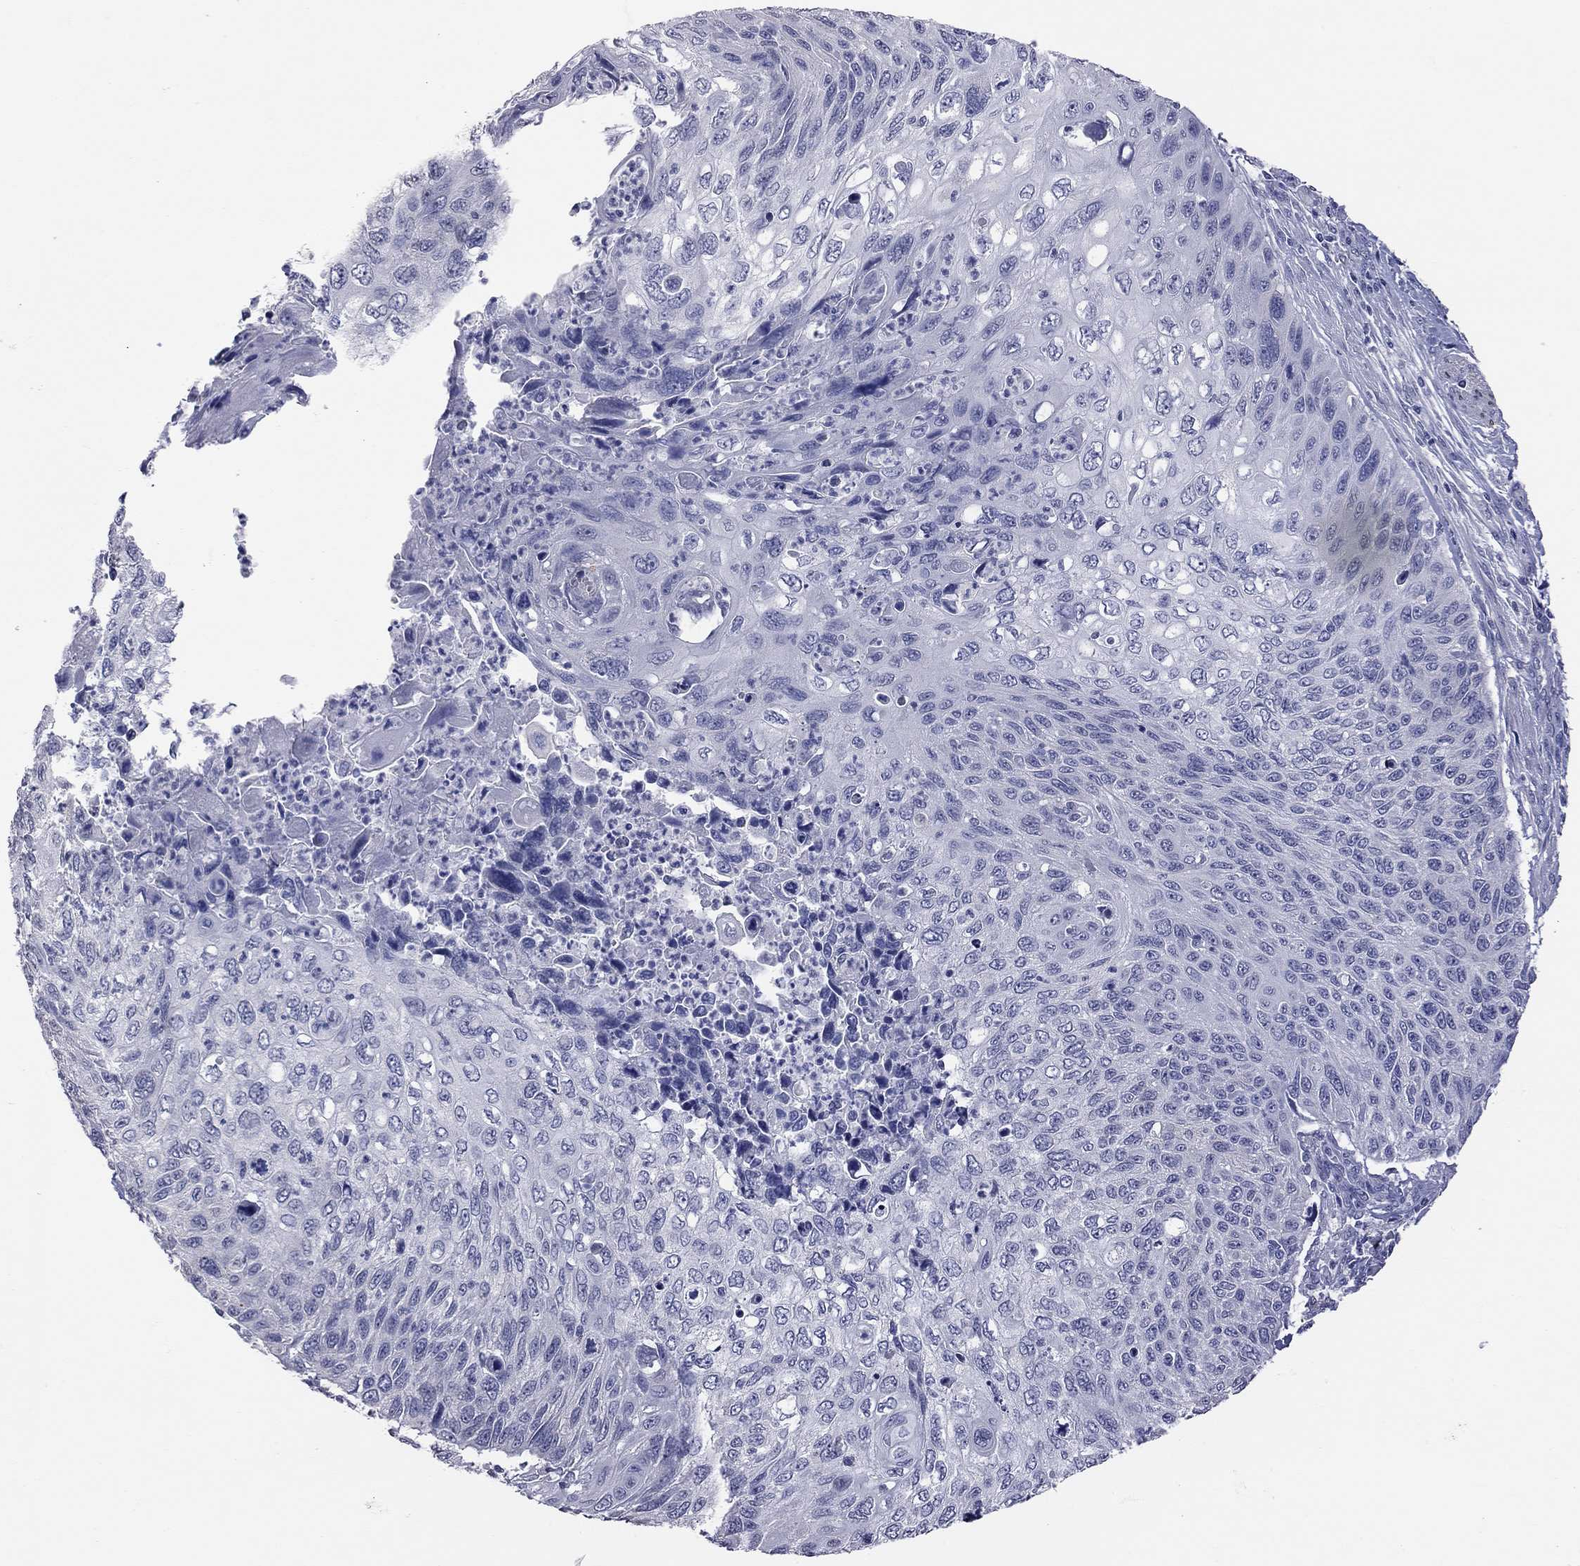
{"staining": {"intensity": "negative", "quantity": "none", "location": "none"}, "tissue": "cervical cancer", "cell_type": "Tumor cells", "image_type": "cancer", "snomed": [{"axis": "morphology", "description": "Squamous cell carcinoma, NOS"}, {"axis": "topography", "description": "Cervix"}], "caption": "The histopathology image exhibits no significant expression in tumor cells of cervical squamous cell carcinoma. (Stains: DAB (3,3'-diaminobenzidine) immunohistochemistry with hematoxylin counter stain, Microscopy: brightfield microscopy at high magnification).", "gene": "HYLS1", "patient": {"sex": "female", "age": 70}}